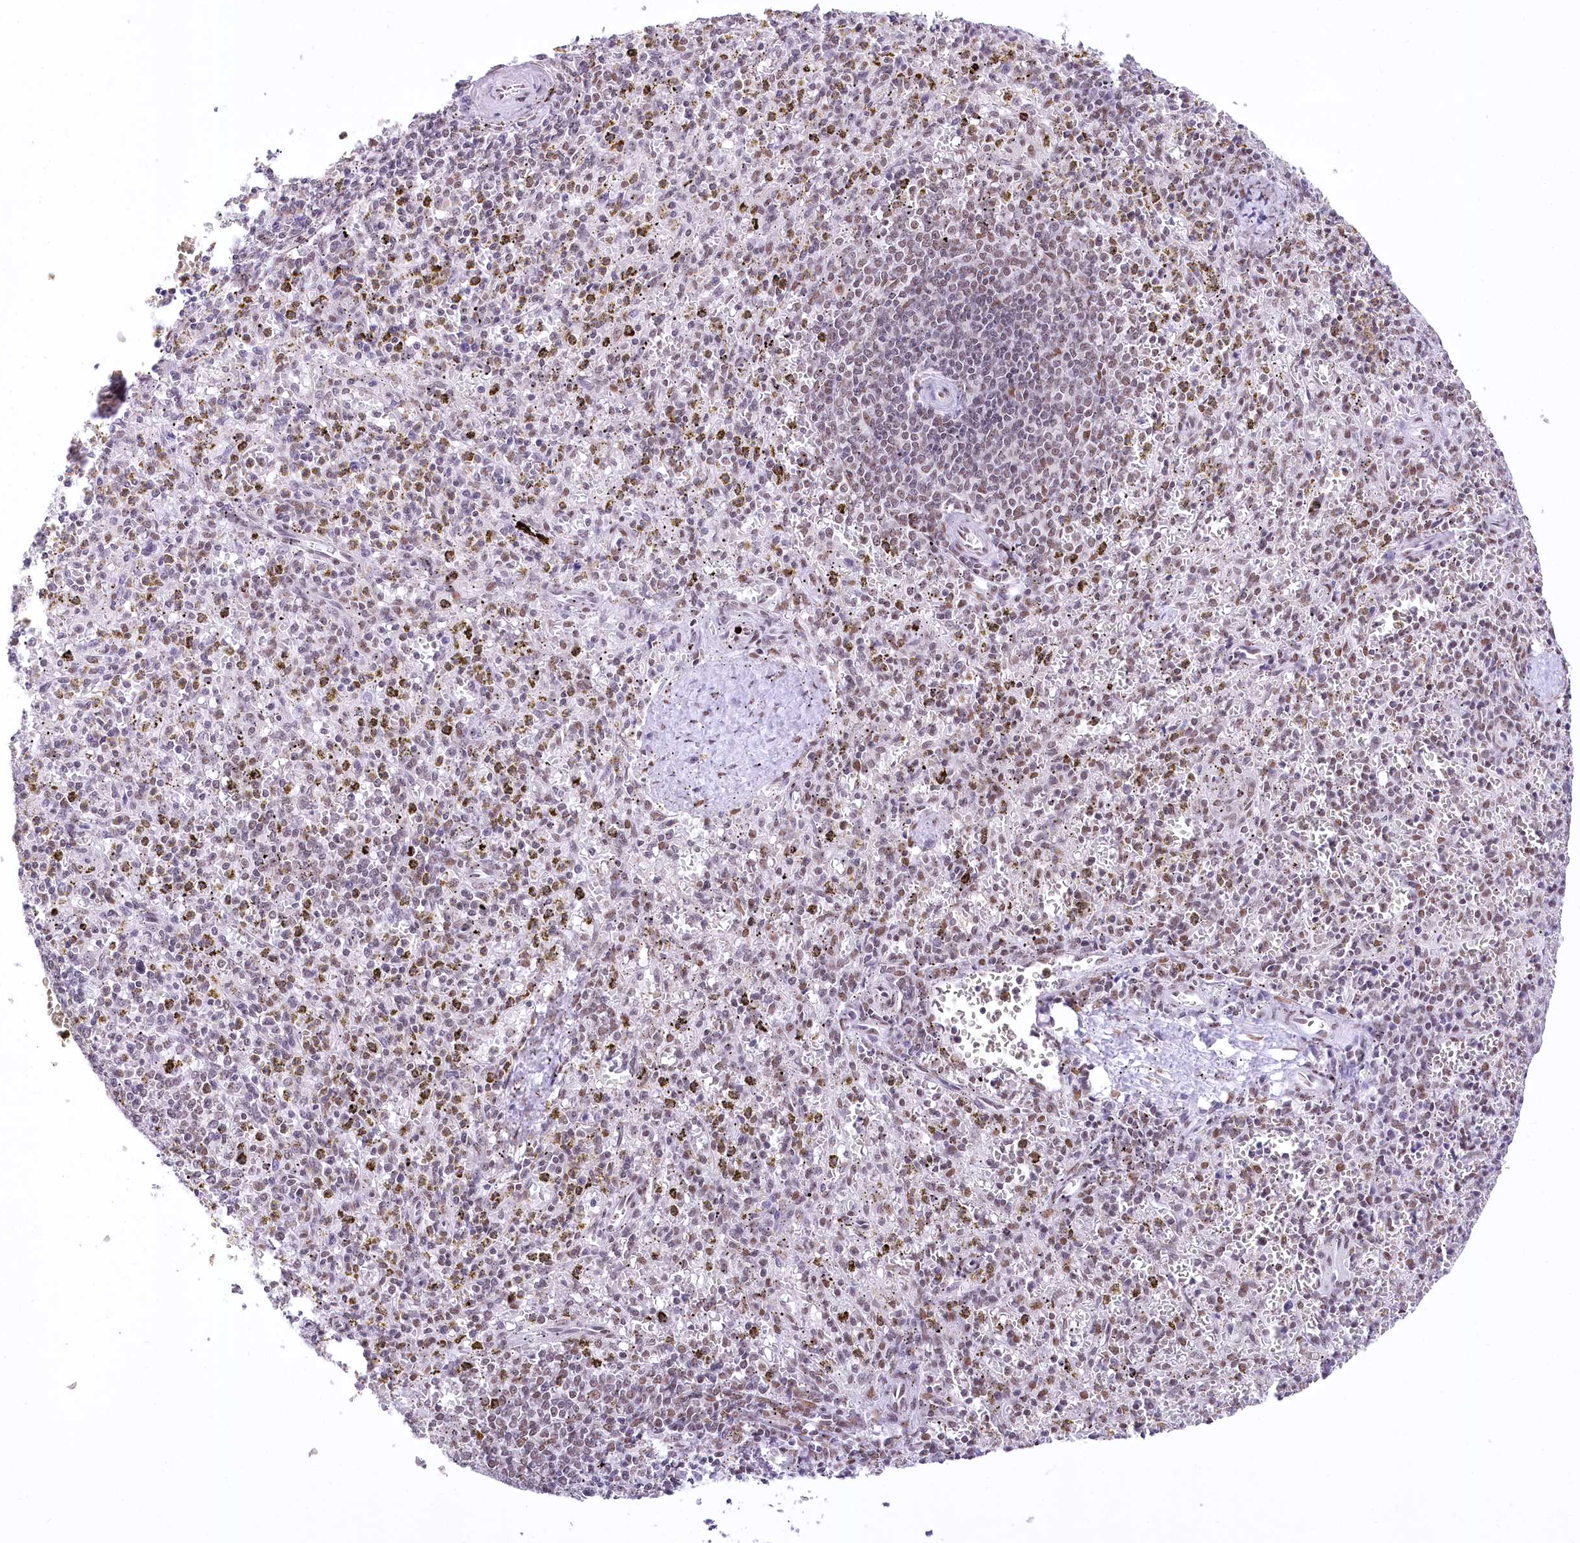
{"staining": {"intensity": "negative", "quantity": "none", "location": "none"}, "tissue": "spleen", "cell_type": "Cells in red pulp", "image_type": "normal", "snomed": [{"axis": "morphology", "description": "Normal tissue, NOS"}, {"axis": "topography", "description": "Spleen"}], "caption": "IHC of benign human spleen displays no staining in cells in red pulp. (DAB (3,3'-diaminobenzidine) immunohistochemistry (IHC), high magnification).", "gene": "HNRNPA0", "patient": {"sex": "male", "age": 72}}